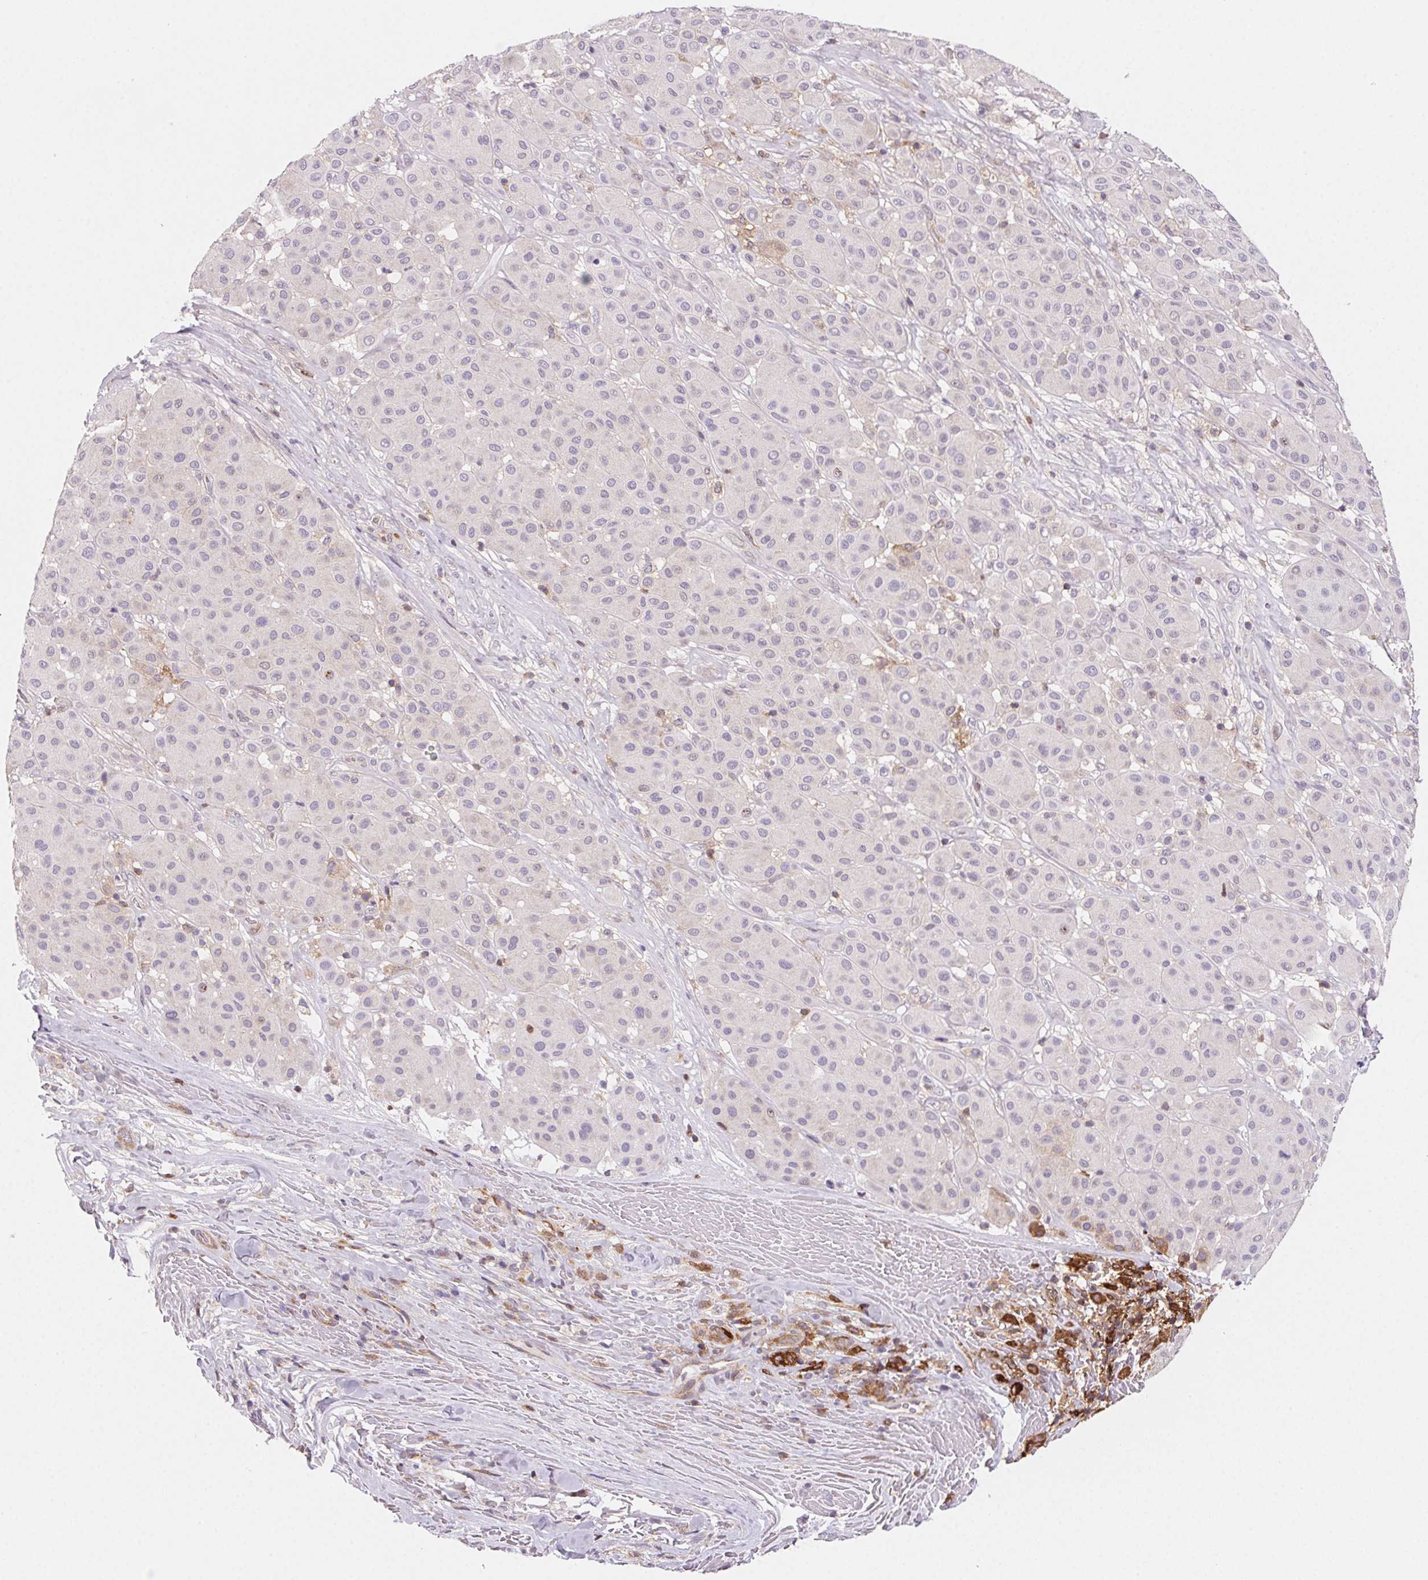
{"staining": {"intensity": "negative", "quantity": "none", "location": "none"}, "tissue": "melanoma", "cell_type": "Tumor cells", "image_type": "cancer", "snomed": [{"axis": "morphology", "description": "Malignant melanoma, Metastatic site"}, {"axis": "topography", "description": "Smooth muscle"}], "caption": "Tumor cells show no significant protein staining in malignant melanoma (metastatic site).", "gene": "GBP1", "patient": {"sex": "male", "age": 41}}